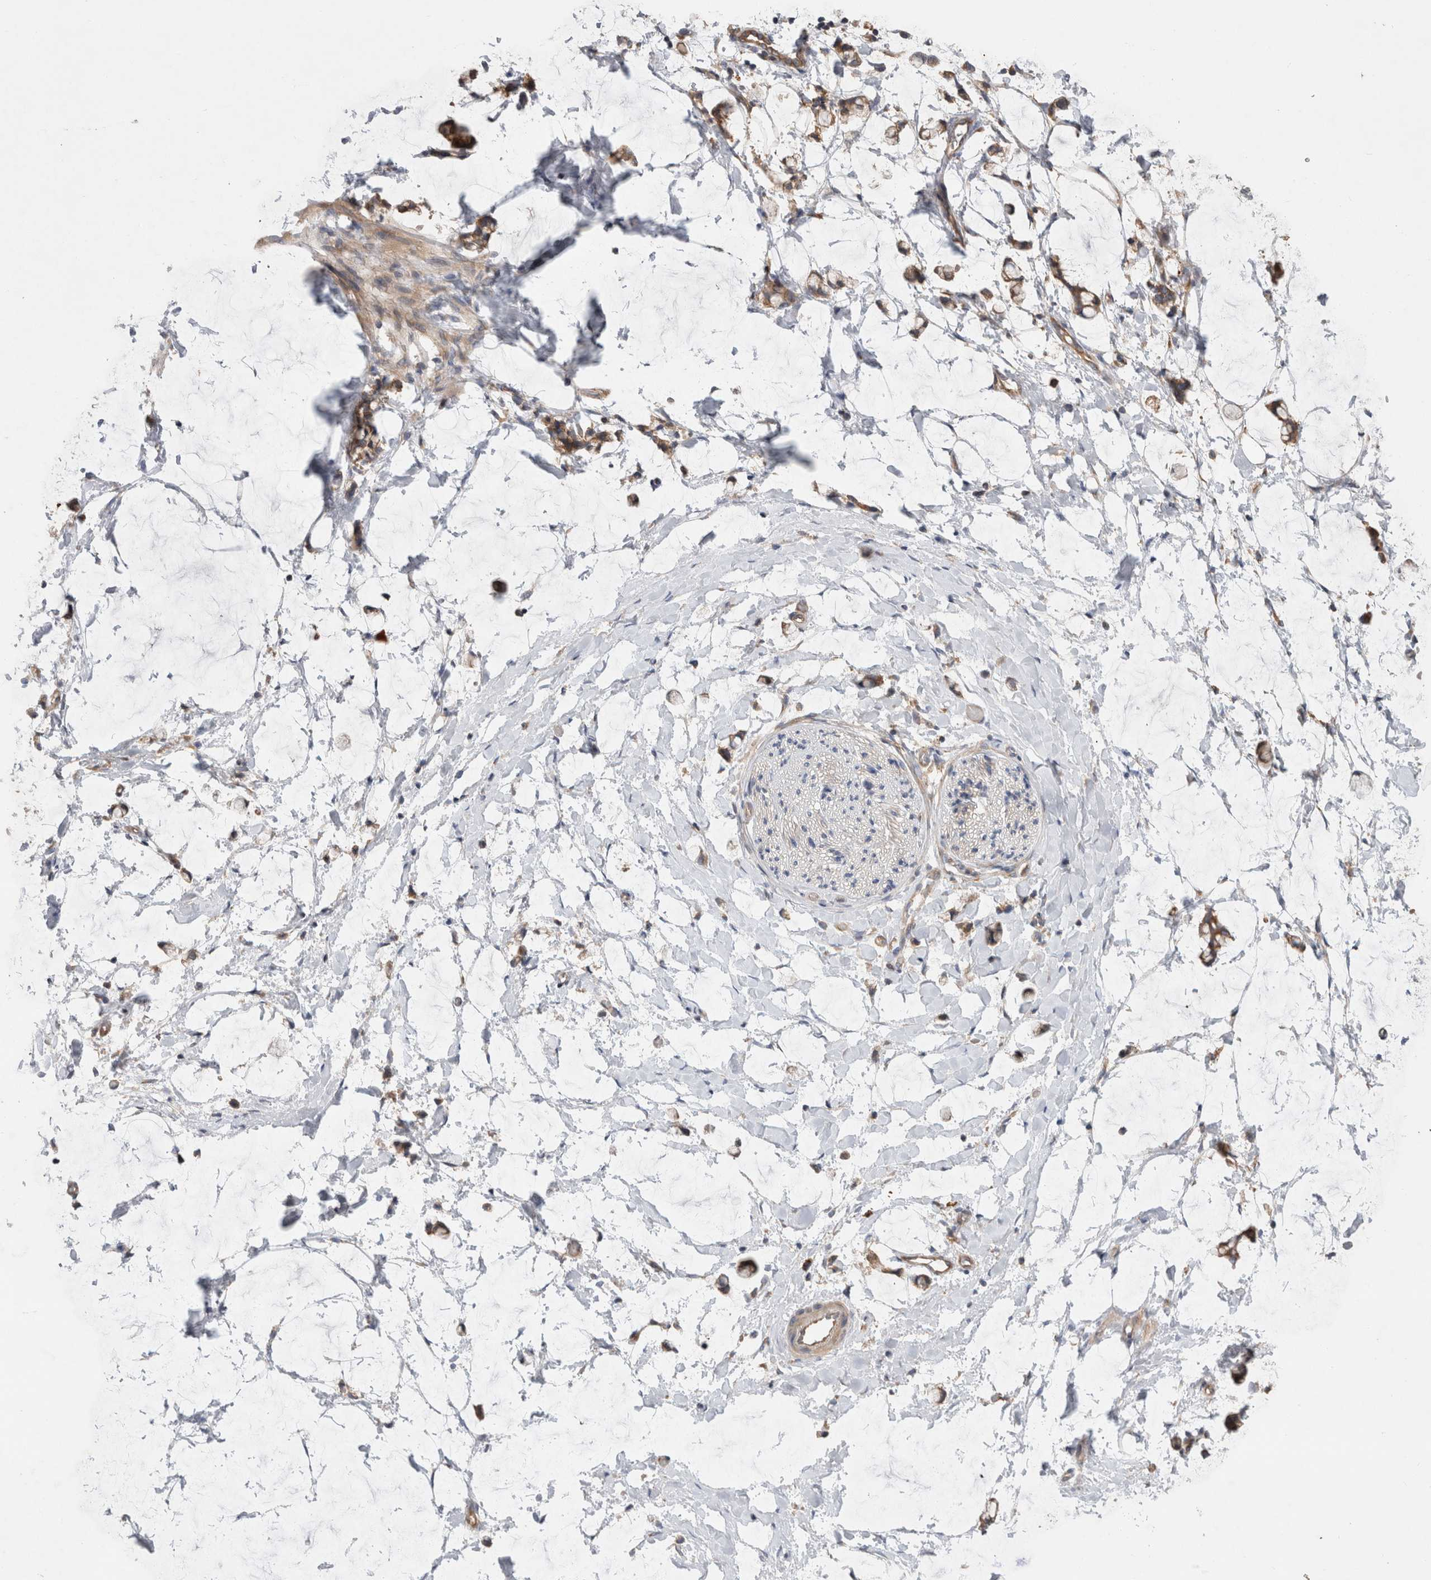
{"staining": {"intensity": "weak", "quantity": "25%-75%", "location": "cytoplasmic/membranous"}, "tissue": "adipose tissue", "cell_type": "Adipocytes", "image_type": "normal", "snomed": [{"axis": "morphology", "description": "Normal tissue, NOS"}, {"axis": "morphology", "description": "Adenocarcinoma, NOS"}, {"axis": "topography", "description": "Colon"}, {"axis": "topography", "description": "Peripheral nerve tissue"}], "caption": "This micrograph exhibits benign adipose tissue stained with immunohistochemistry (IHC) to label a protein in brown. The cytoplasmic/membranous of adipocytes show weak positivity for the protein. Nuclei are counter-stained blue.", "gene": "PDCD10", "patient": {"sex": "male", "age": 14}}